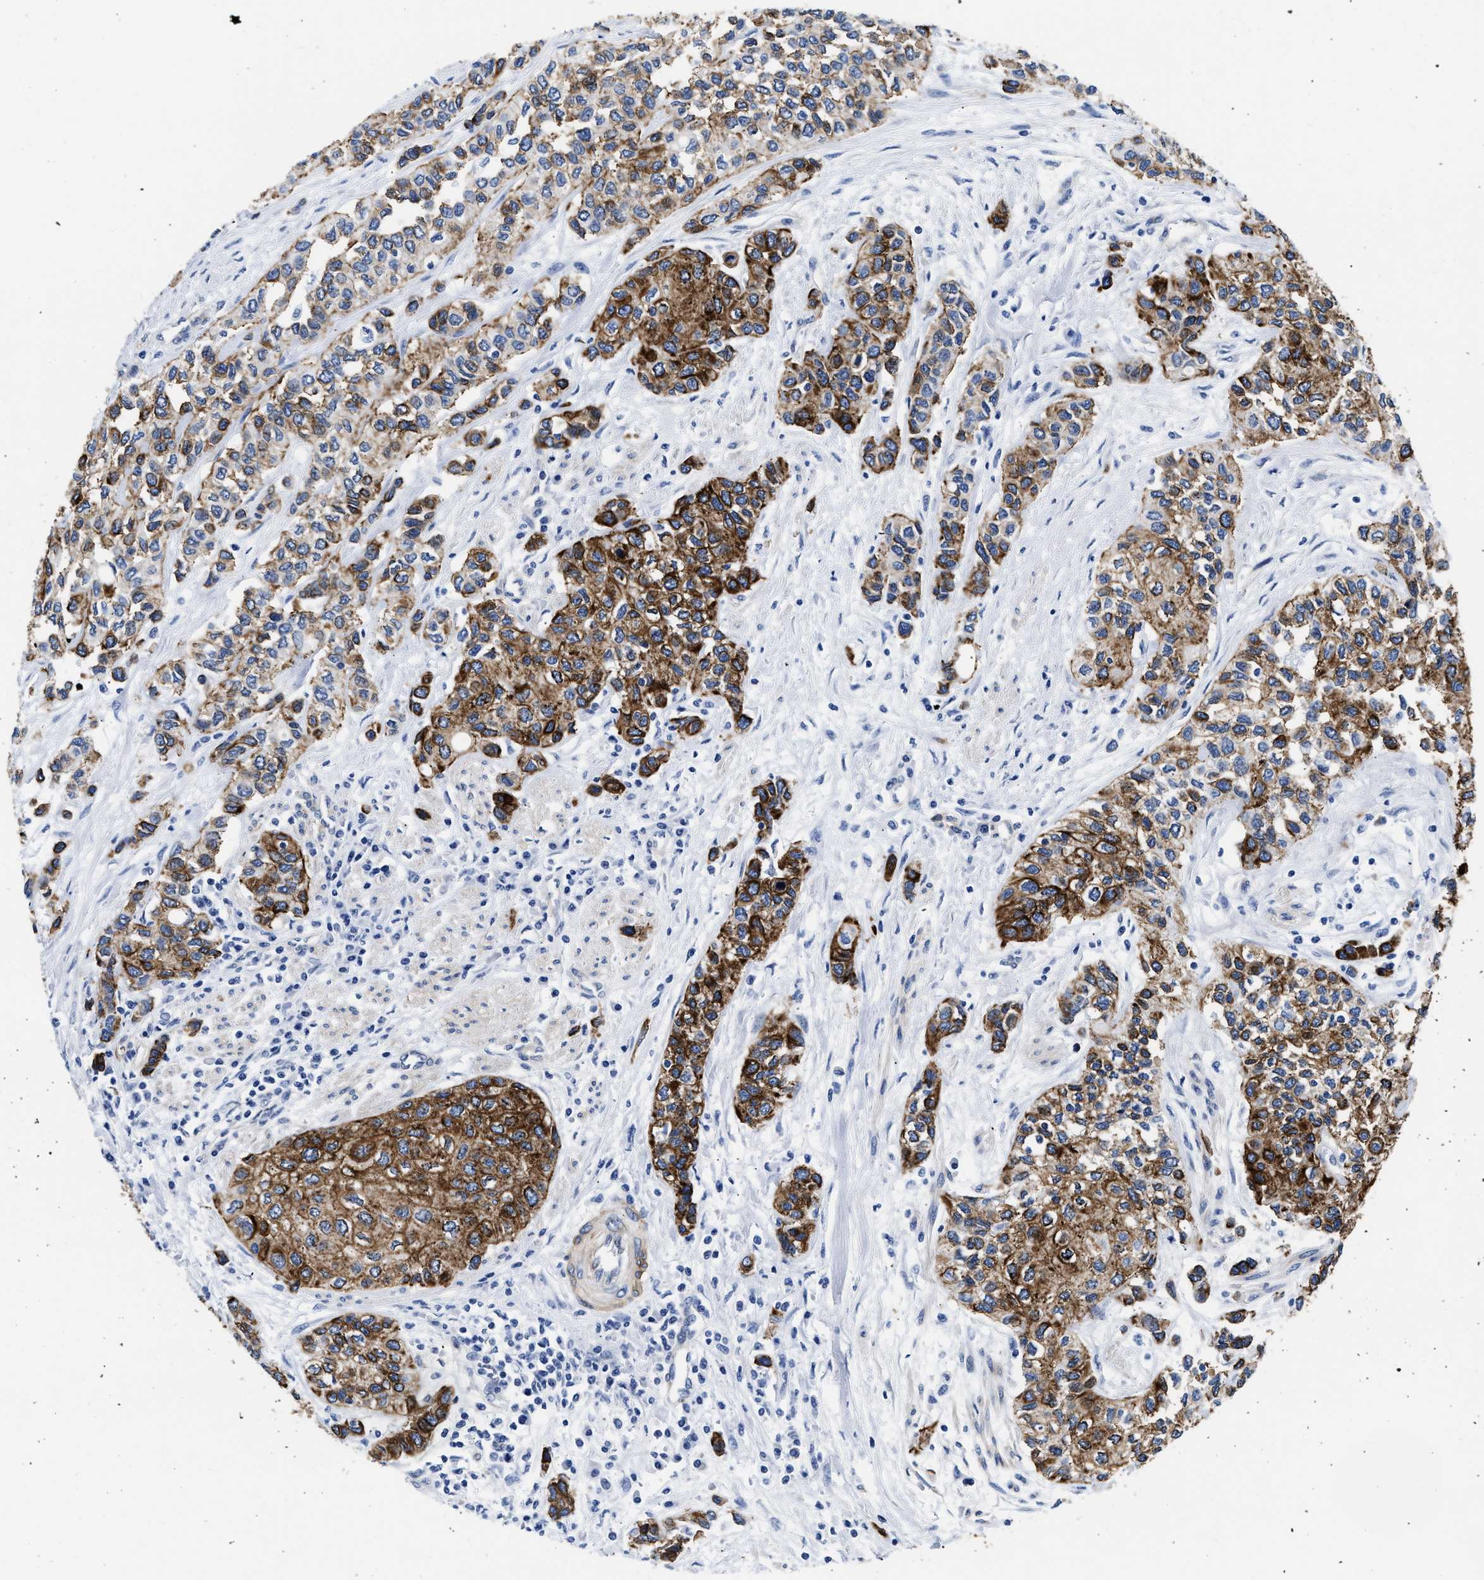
{"staining": {"intensity": "strong", "quantity": ">75%", "location": "cytoplasmic/membranous"}, "tissue": "urothelial cancer", "cell_type": "Tumor cells", "image_type": "cancer", "snomed": [{"axis": "morphology", "description": "Urothelial carcinoma, High grade"}, {"axis": "topography", "description": "Urinary bladder"}], "caption": "About >75% of tumor cells in human high-grade urothelial carcinoma display strong cytoplasmic/membranous protein positivity as visualized by brown immunohistochemical staining.", "gene": "TRIM29", "patient": {"sex": "female", "age": 56}}